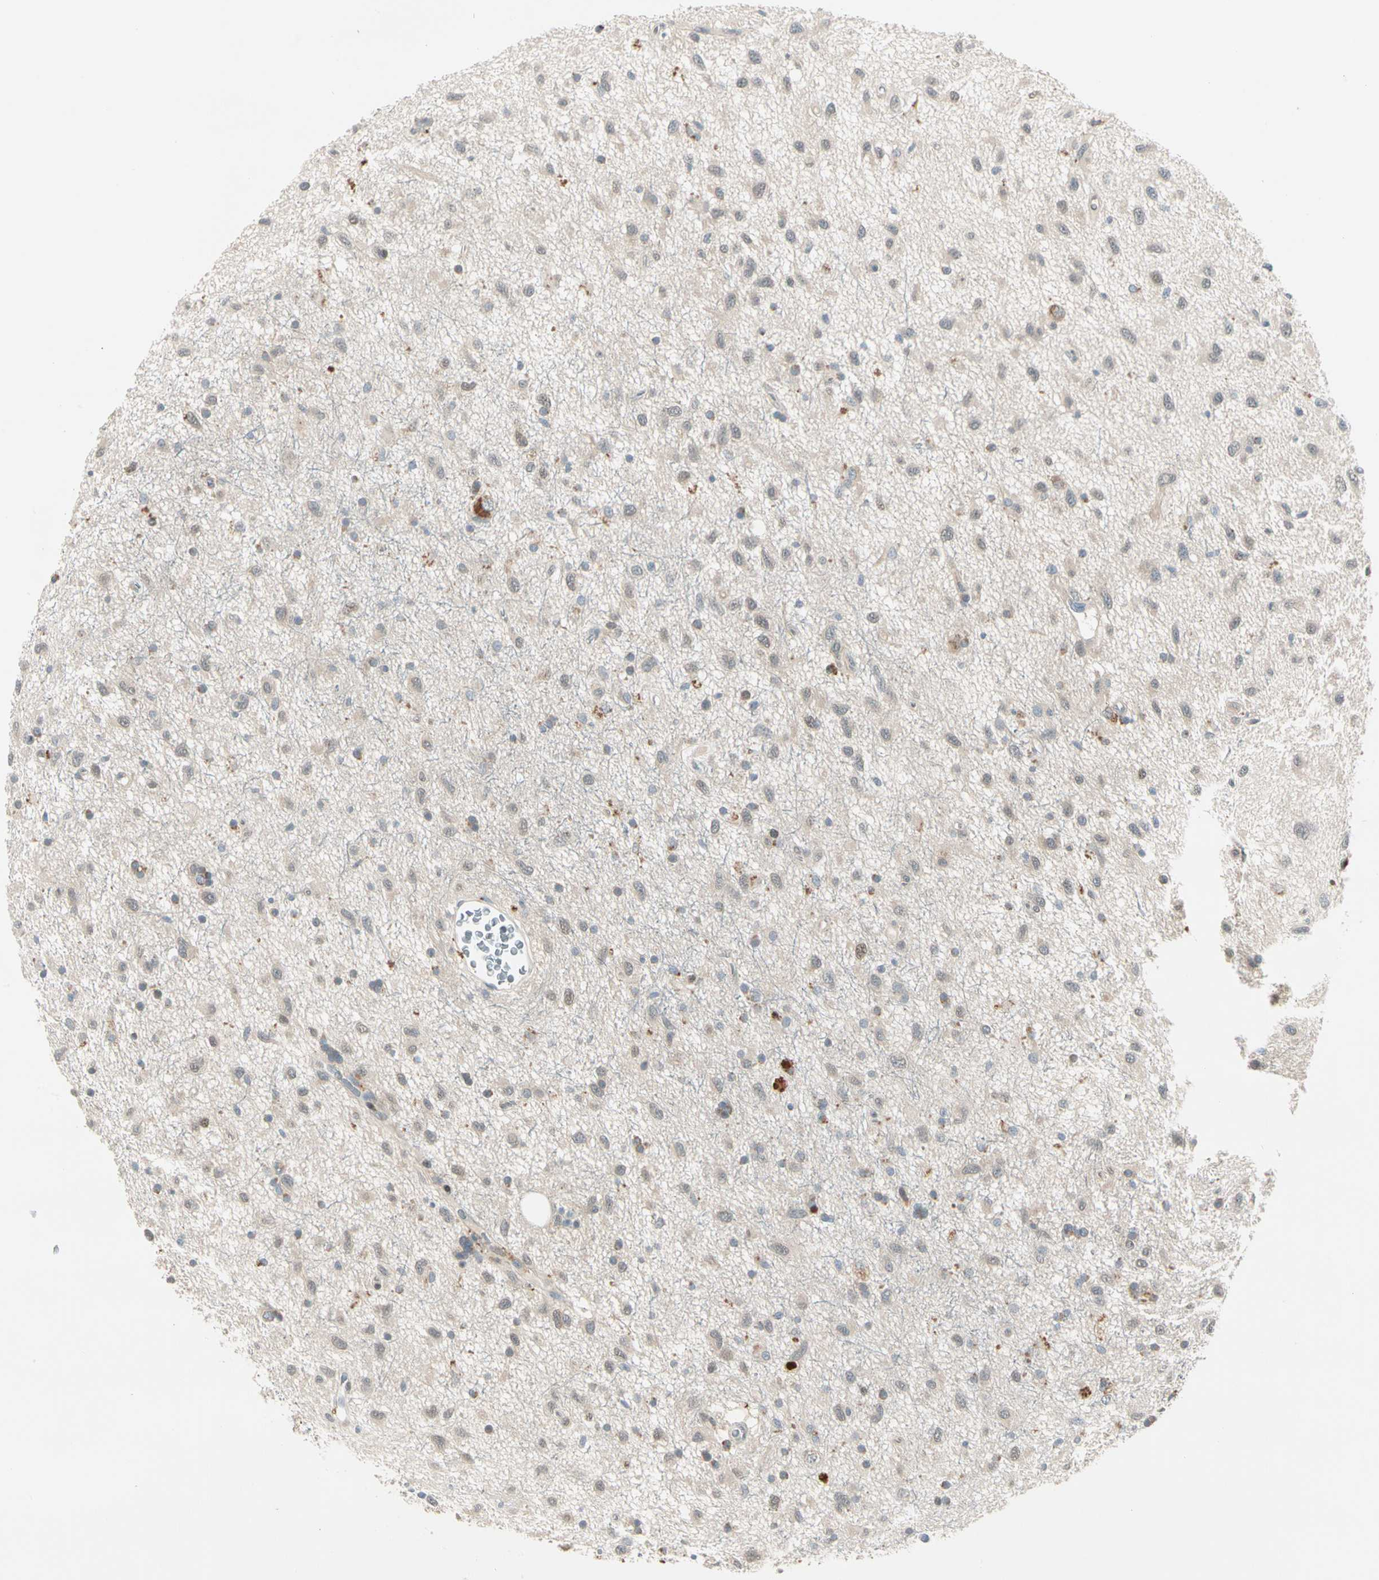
{"staining": {"intensity": "negative", "quantity": "none", "location": "none"}, "tissue": "glioma", "cell_type": "Tumor cells", "image_type": "cancer", "snomed": [{"axis": "morphology", "description": "Glioma, malignant, Low grade"}, {"axis": "topography", "description": "Brain"}], "caption": "IHC of human malignant glioma (low-grade) displays no expression in tumor cells.", "gene": "IL1R1", "patient": {"sex": "male", "age": 77}}